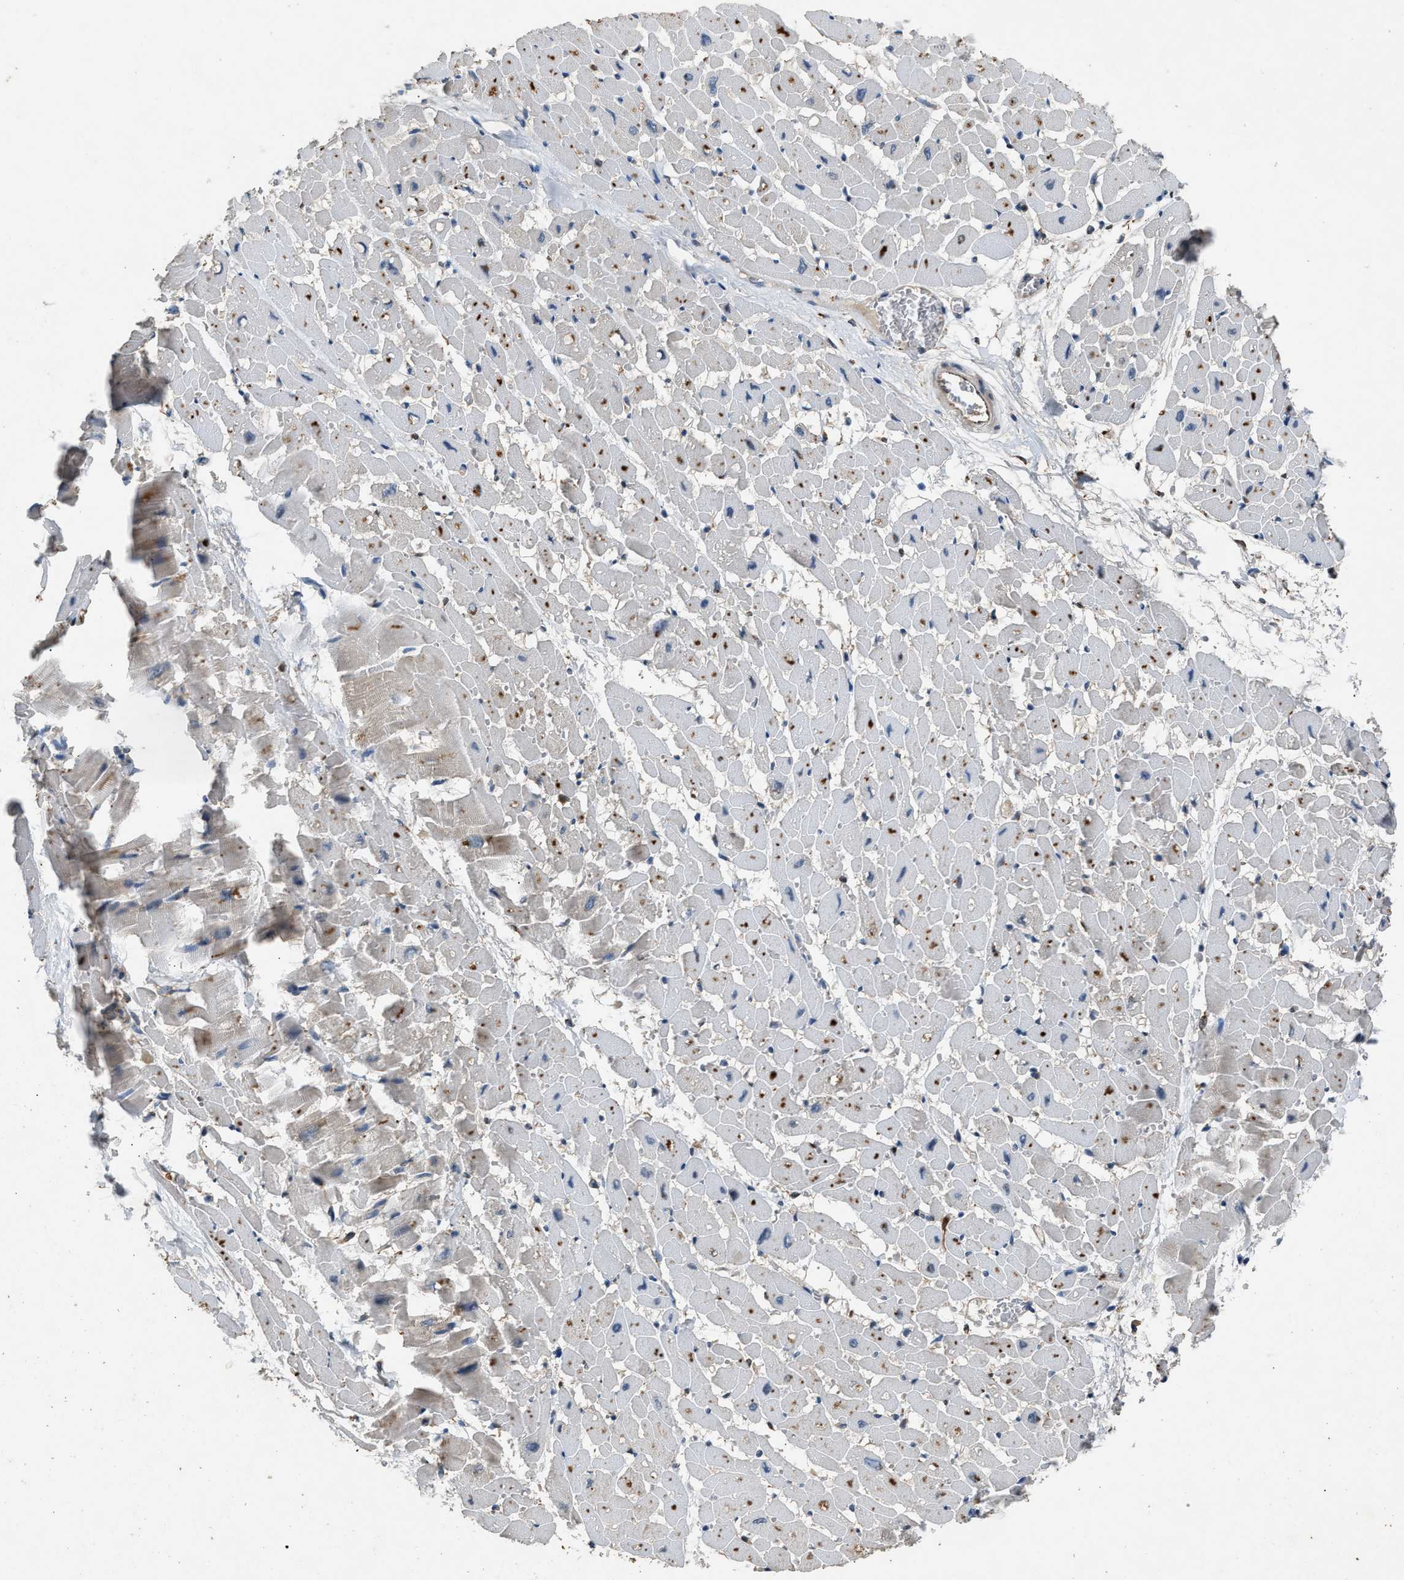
{"staining": {"intensity": "moderate", "quantity": ">75%", "location": "cytoplasmic/membranous"}, "tissue": "heart muscle", "cell_type": "Cardiomyocytes", "image_type": "normal", "snomed": [{"axis": "morphology", "description": "Normal tissue, NOS"}, {"axis": "topography", "description": "Heart"}], "caption": "Heart muscle stained with a brown dye demonstrates moderate cytoplasmic/membranous positive staining in about >75% of cardiomyocytes.", "gene": "PPID", "patient": {"sex": "male", "age": 45}}